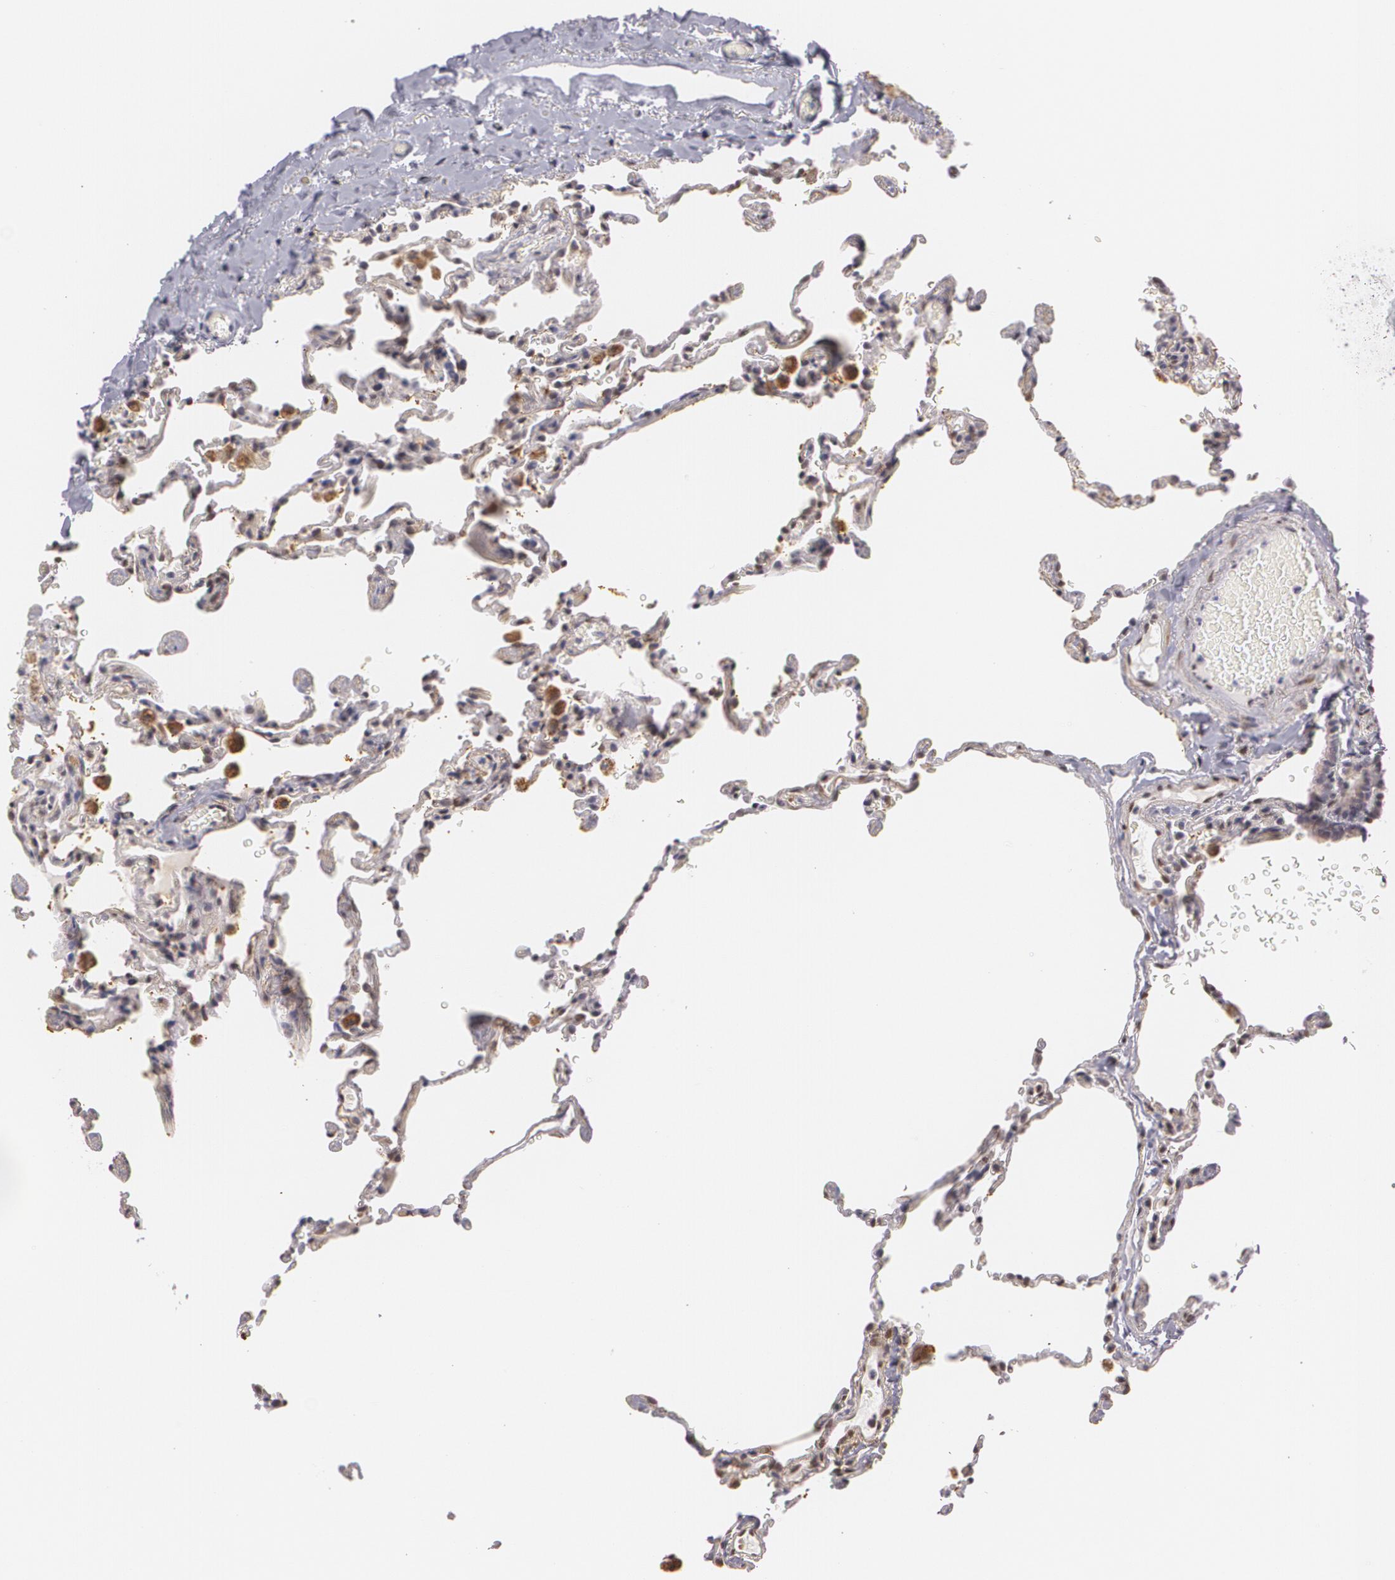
{"staining": {"intensity": "negative", "quantity": "none", "location": "none"}, "tissue": "lung", "cell_type": "Alveolar cells", "image_type": "normal", "snomed": [{"axis": "morphology", "description": "Normal tissue, NOS"}, {"axis": "topography", "description": "Lung"}], "caption": "The photomicrograph demonstrates no significant positivity in alveolar cells of lung.", "gene": "ZBTB16", "patient": {"sex": "female", "age": 61}}